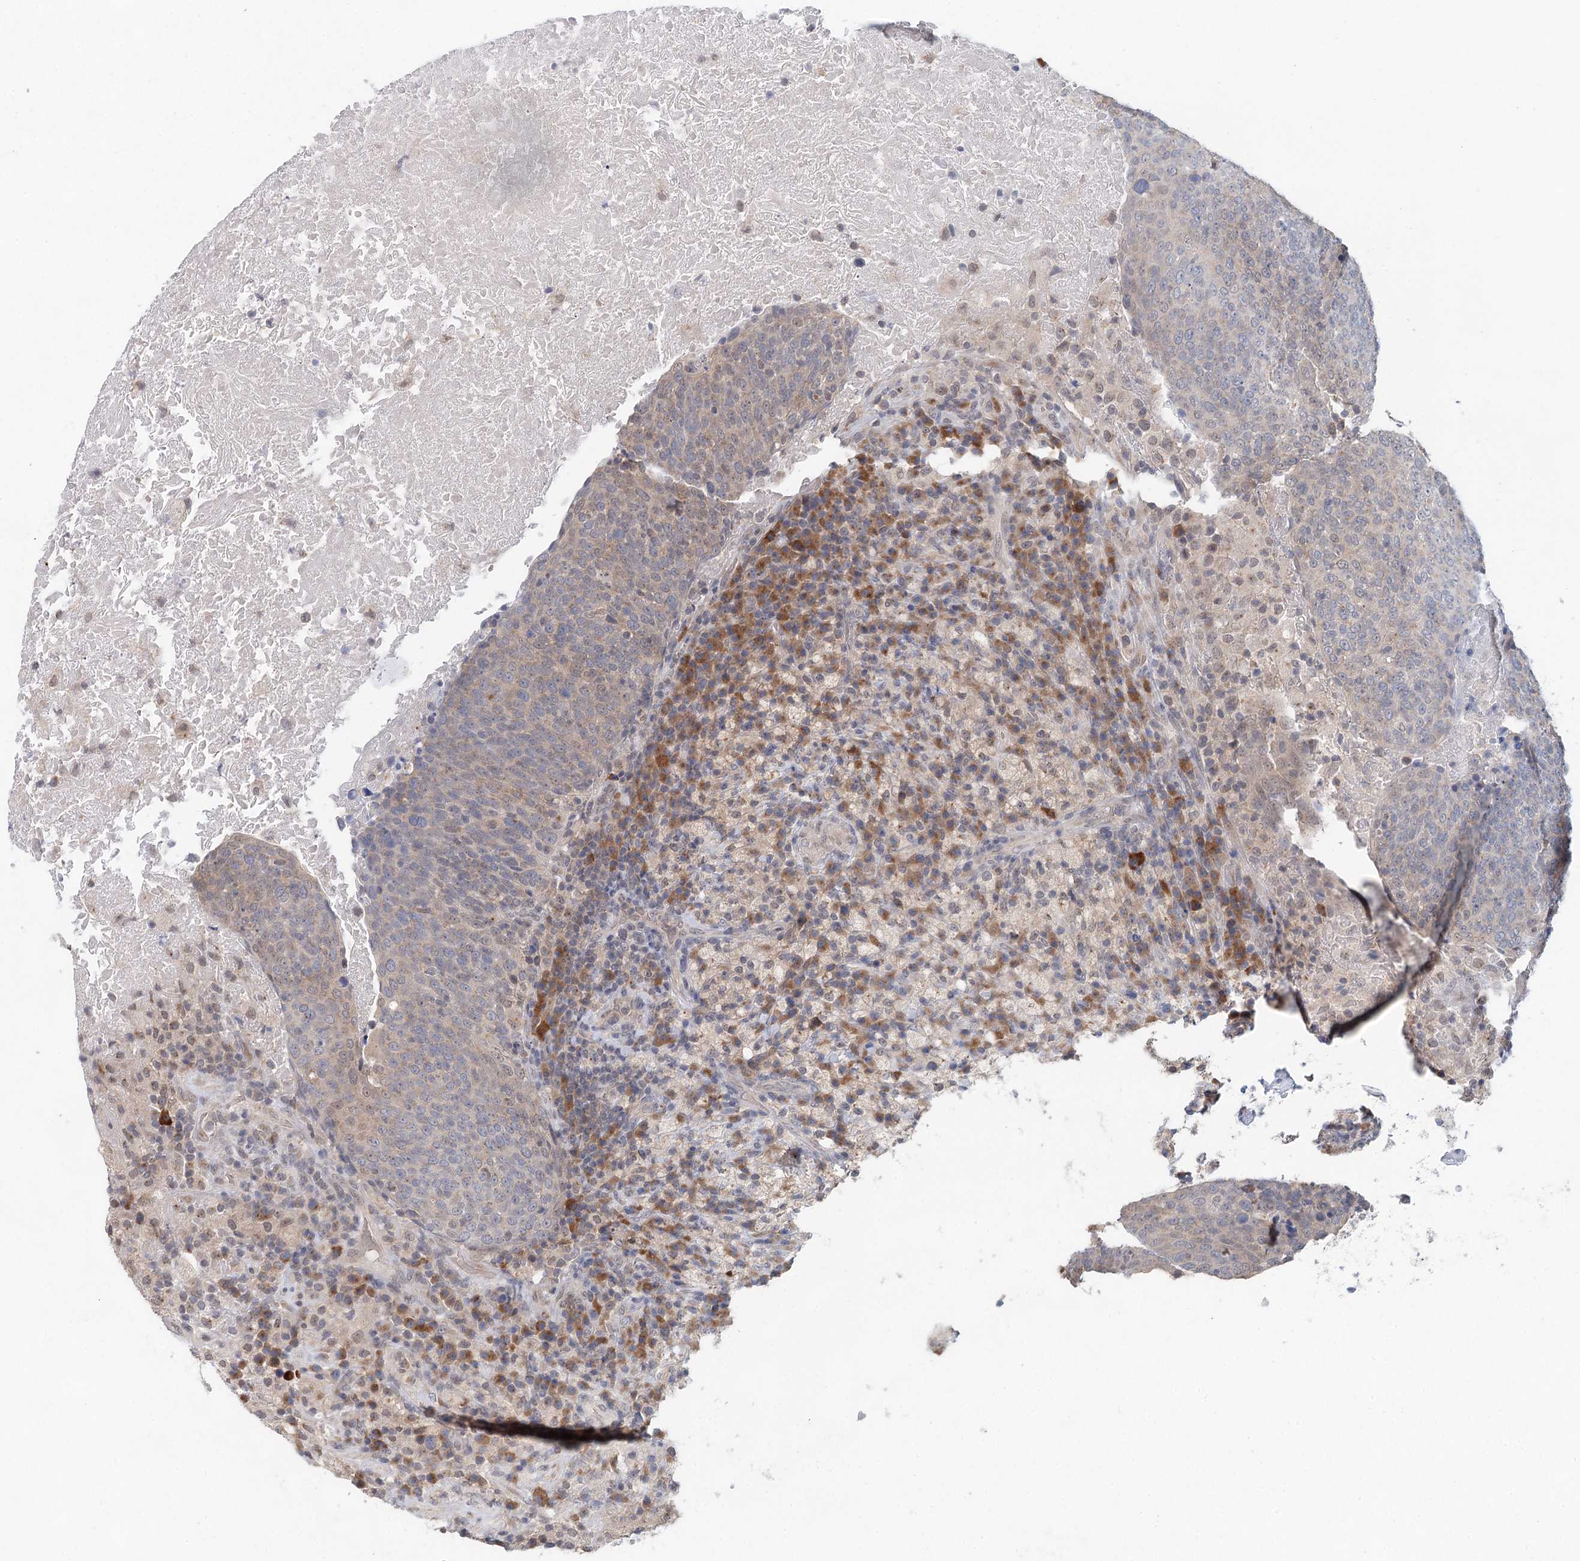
{"staining": {"intensity": "weak", "quantity": "25%-75%", "location": "cytoplasmic/membranous"}, "tissue": "head and neck cancer", "cell_type": "Tumor cells", "image_type": "cancer", "snomed": [{"axis": "morphology", "description": "Squamous cell carcinoma, NOS"}, {"axis": "morphology", "description": "Squamous cell carcinoma, metastatic, NOS"}, {"axis": "topography", "description": "Lymph node"}, {"axis": "topography", "description": "Head-Neck"}], "caption": "Tumor cells exhibit low levels of weak cytoplasmic/membranous expression in about 25%-75% of cells in squamous cell carcinoma (head and neck).", "gene": "BLTP1", "patient": {"sex": "male", "age": 62}}